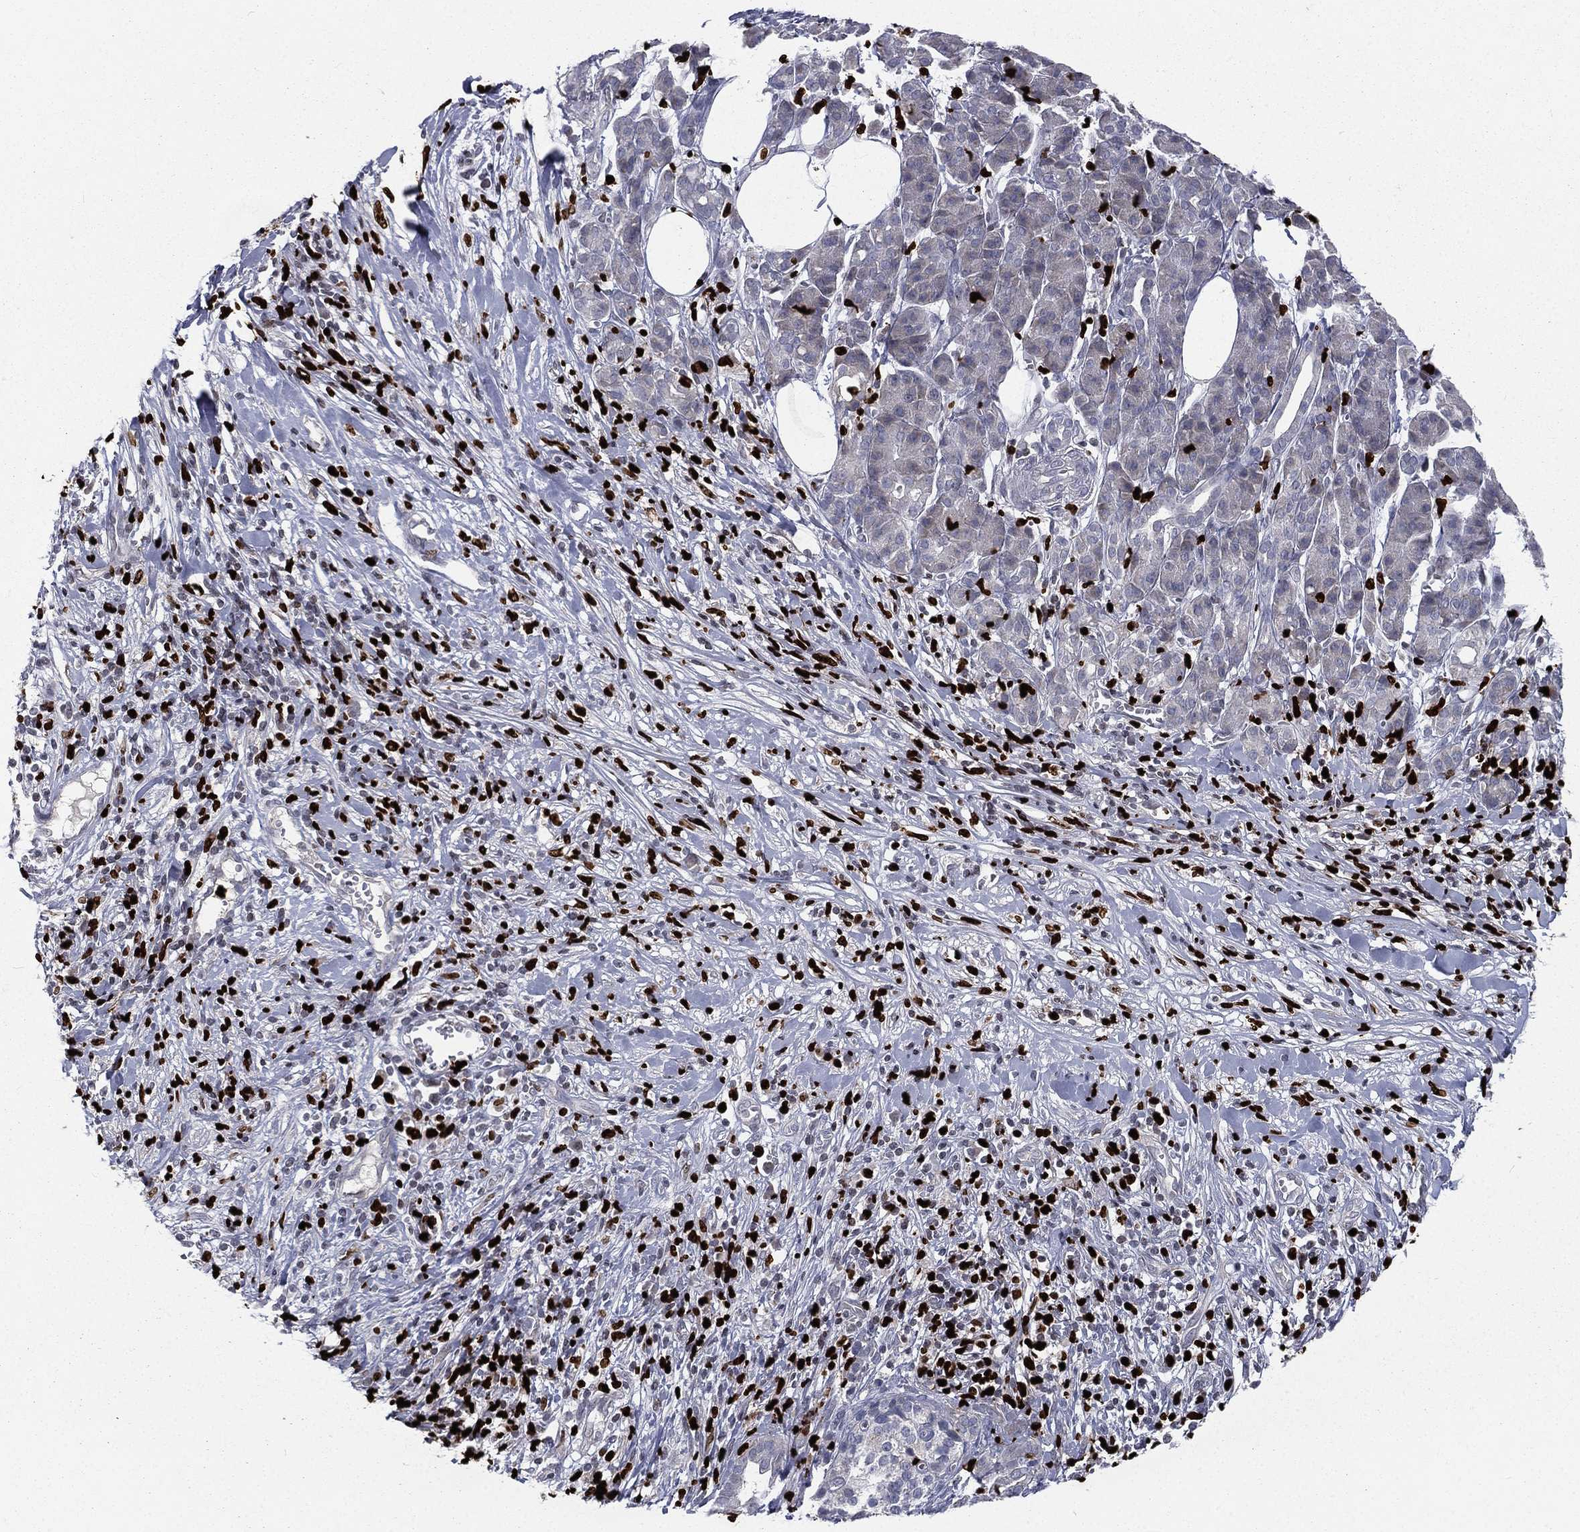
{"staining": {"intensity": "negative", "quantity": "none", "location": "none"}, "tissue": "pancreatic cancer", "cell_type": "Tumor cells", "image_type": "cancer", "snomed": [{"axis": "morphology", "description": "Adenocarcinoma, NOS"}, {"axis": "topography", "description": "Pancreas"}], "caption": "A histopathology image of pancreatic cancer stained for a protein reveals no brown staining in tumor cells. The staining was performed using DAB (3,3'-diaminobenzidine) to visualize the protein expression in brown, while the nuclei were stained in blue with hematoxylin (Magnification: 20x).", "gene": "MNDA", "patient": {"sex": "male", "age": 61}}